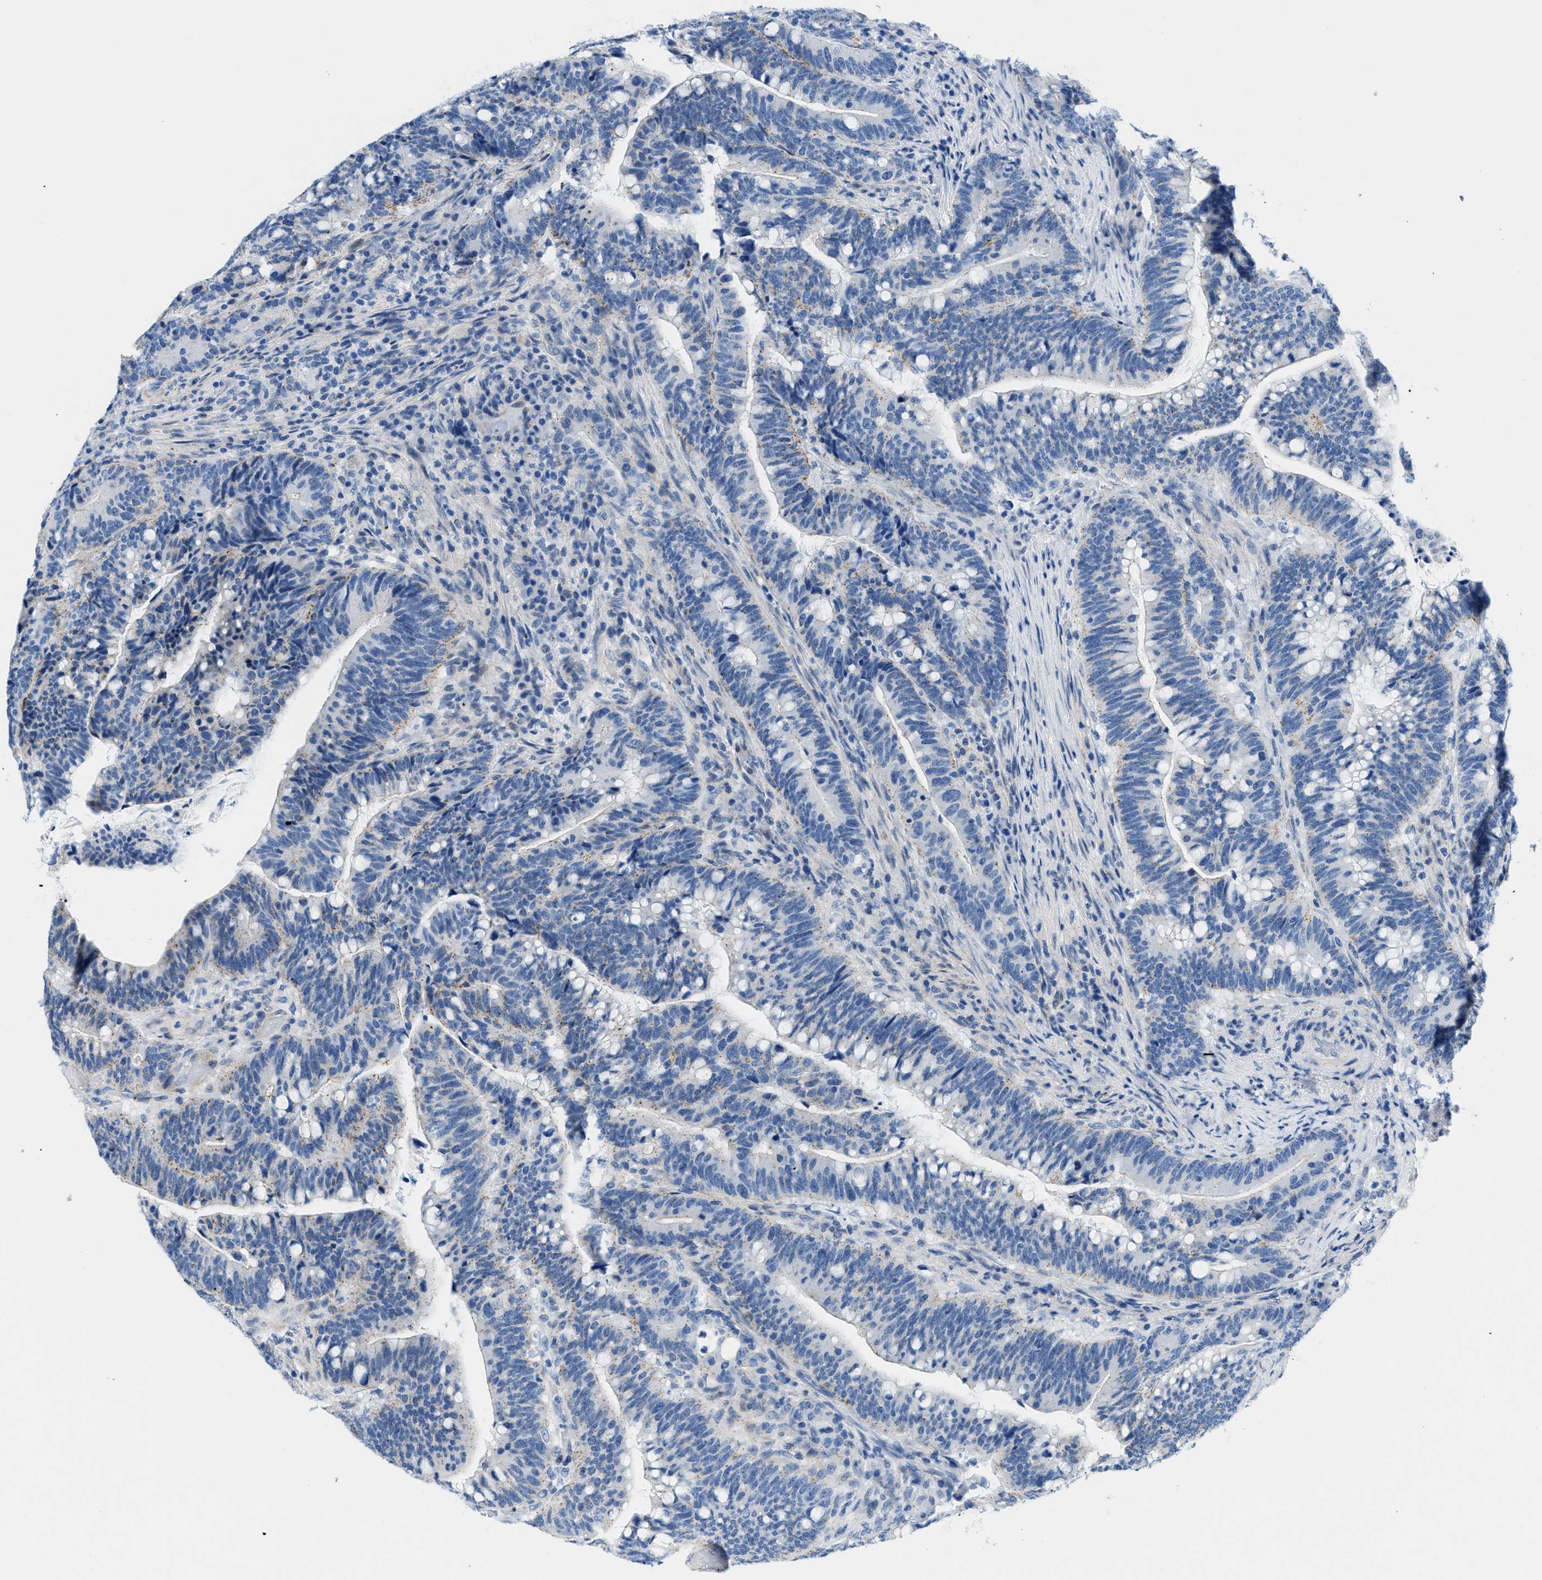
{"staining": {"intensity": "negative", "quantity": "none", "location": "none"}, "tissue": "colorectal cancer", "cell_type": "Tumor cells", "image_type": "cancer", "snomed": [{"axis": "morphology", "description": "Normal tissue, NOS"}, {"axis": "morphology", "description": "Adenocarcinoma, NOS"}, {"axis": "topography", "description": "Colon"}], "caption": "DAB immunohistochemical staining of human colorectal adenocarcinoma demonstrates no significant staining in tumor cells.", "gene": "FDCSP", "patient": {"sex": "female", "age": 66}}